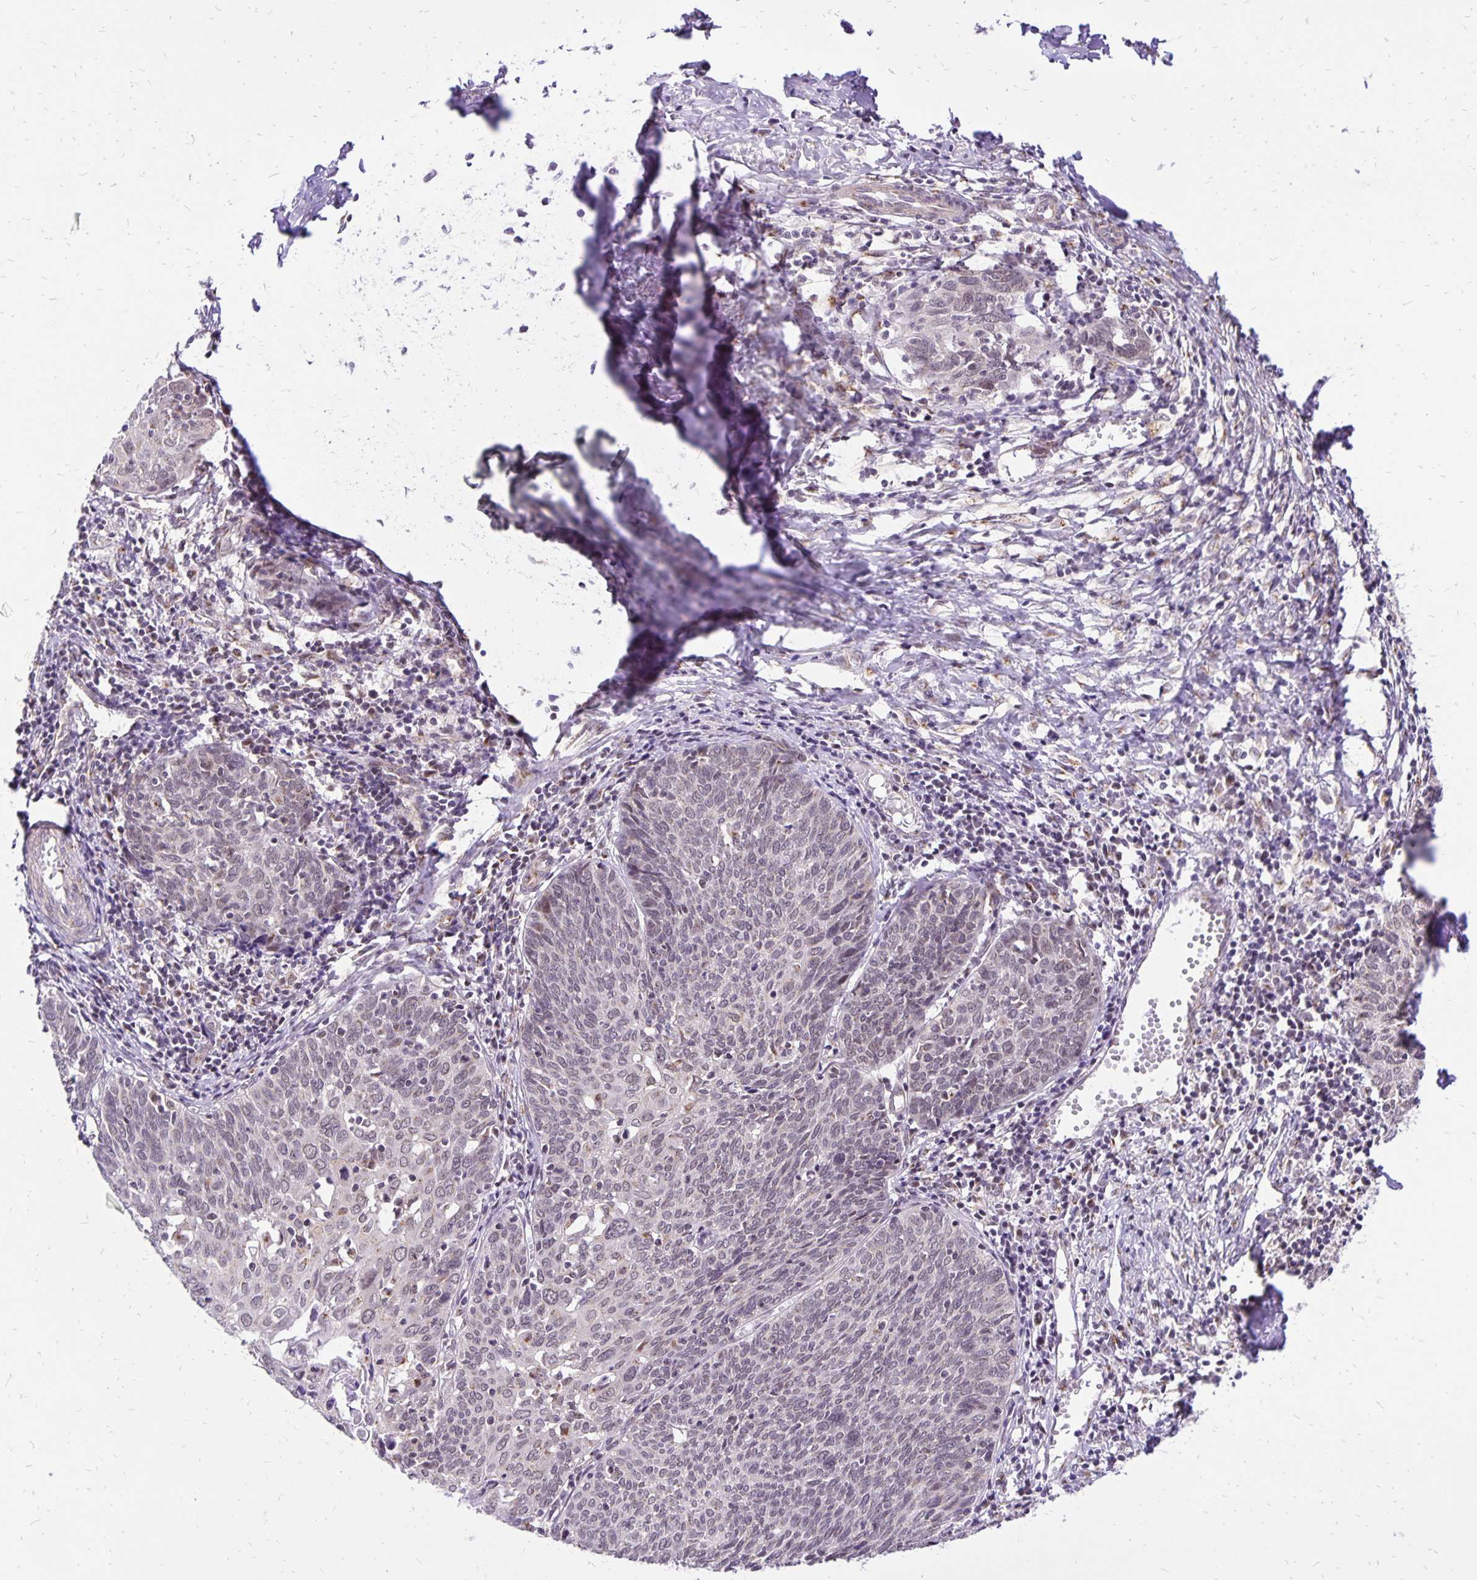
{"staining": {"intensity": "negative", "quantity": "none", "location": "none"}, "tissue": "cervical cancer", "cell_type": "Tumor cells", "image_type": "cancer", "snomed": [{"axis": "morphology", "description": "Squamous cell carcinoma, NOS"}, {"axis": "topography", "description": "Cervix"}], "caption": "Cervical squamous cell carcinoma stained for a protein using immunohistochemistry (IHC) reveals no expression tumor cells.", "gene": "GOLGA5", "patient": {"sex": "female", "age": 39}}